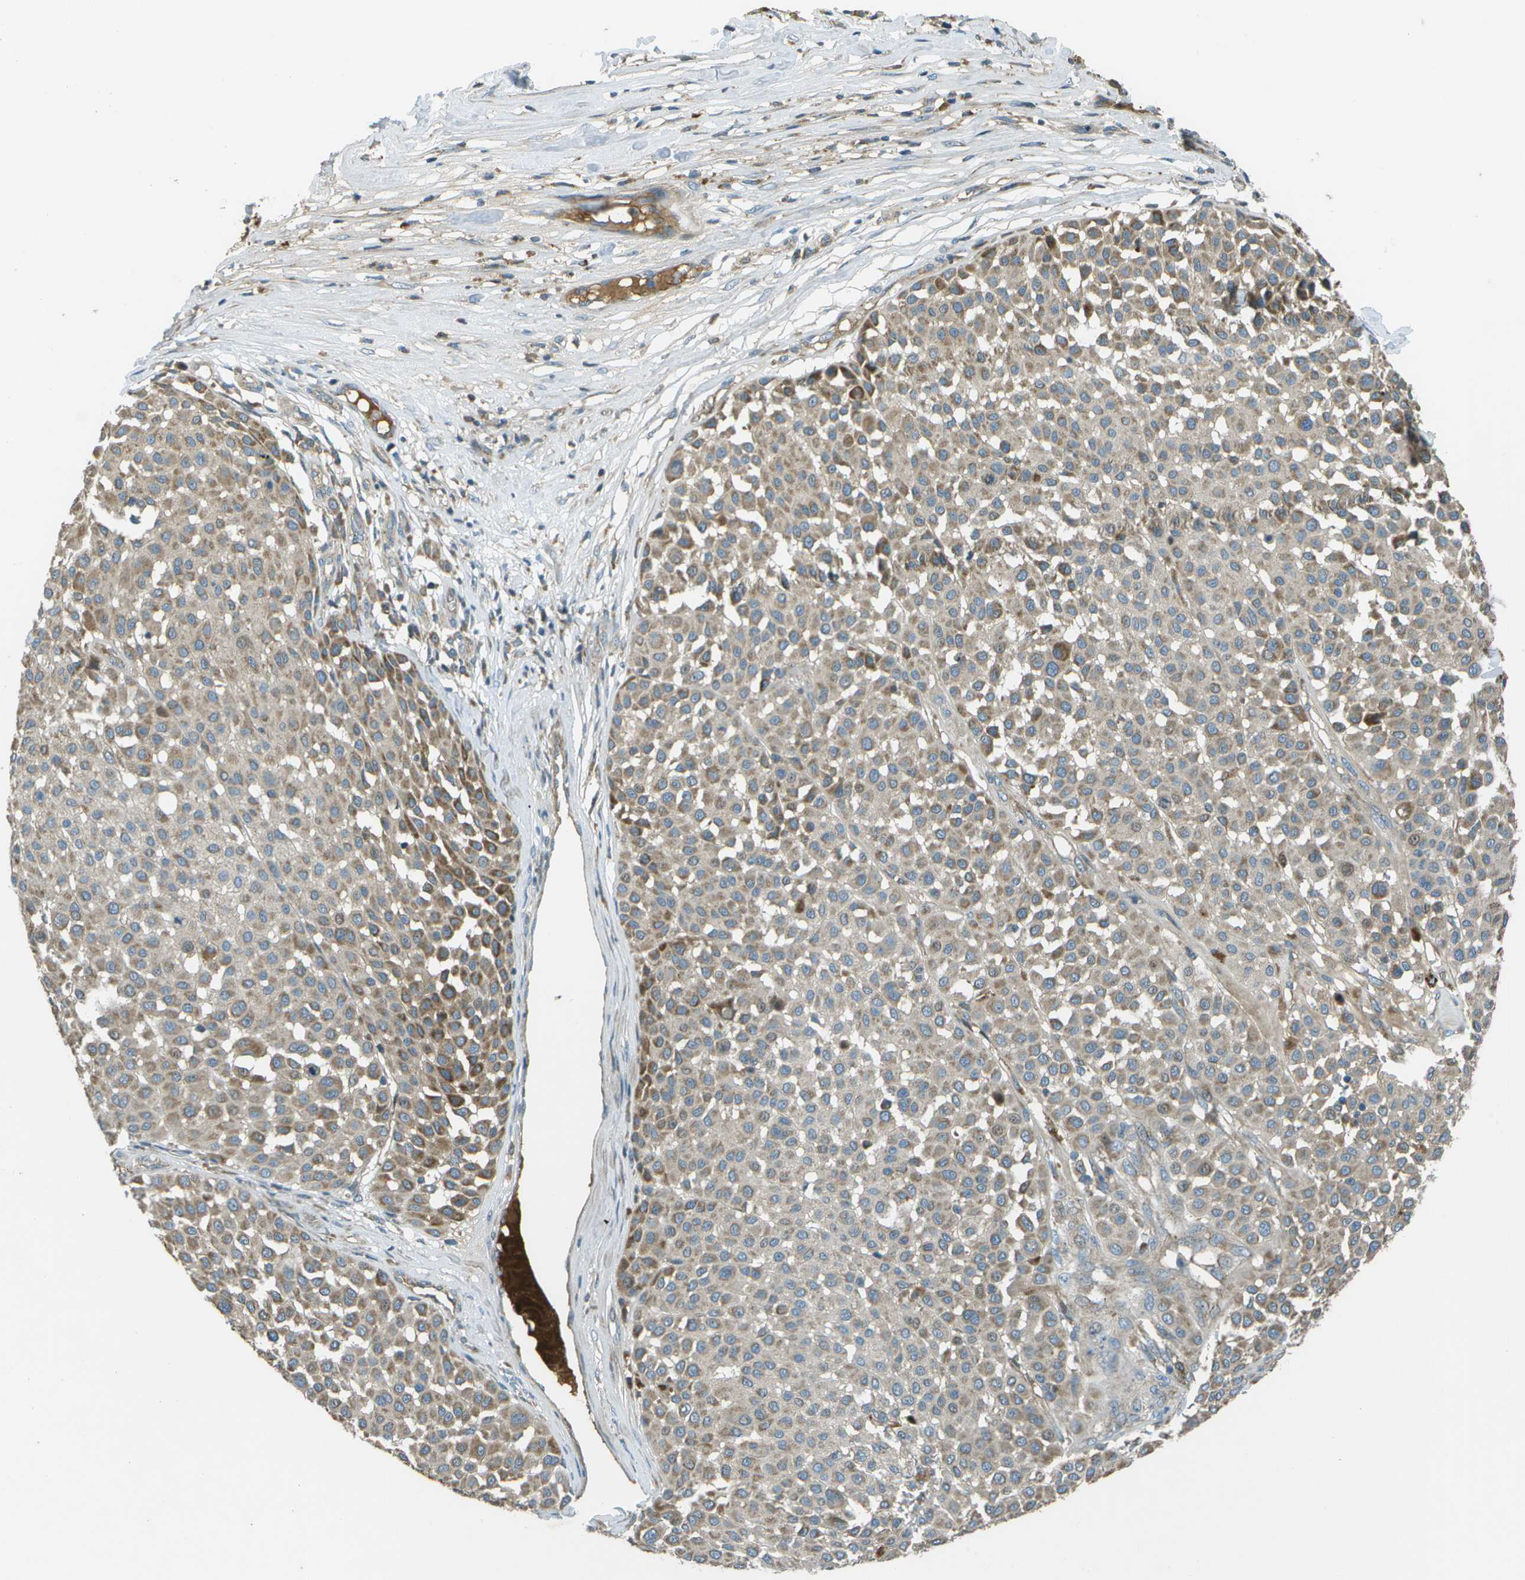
{"staining": {"intensity": "moderate", "quantity": "25%-75%", "location": "cytoplasmic/membranous"}, "tissue": "melanoma", "cell_type": "Tumor cells", "image_type": "cancer", "snomed": [{"axis": "morphology", "description": "Malignant melanoma, Metastatic site"}, {"axis": "topography", "description": "Soft tissue"}], "caption": "An immunohistochemistry (IHC) photomicrograph of tumor tissue is shown. Protein staining in brown highlights moderate cytoplasmic/membranous positivity in melanoma within tumor cells. Using DAB (brown) and hematoxylin (blue) stains, captured at high magnification using brightfield microscopy.", "gene": "PXYLP1", "patient": {"sex": "male", "age": 41}}